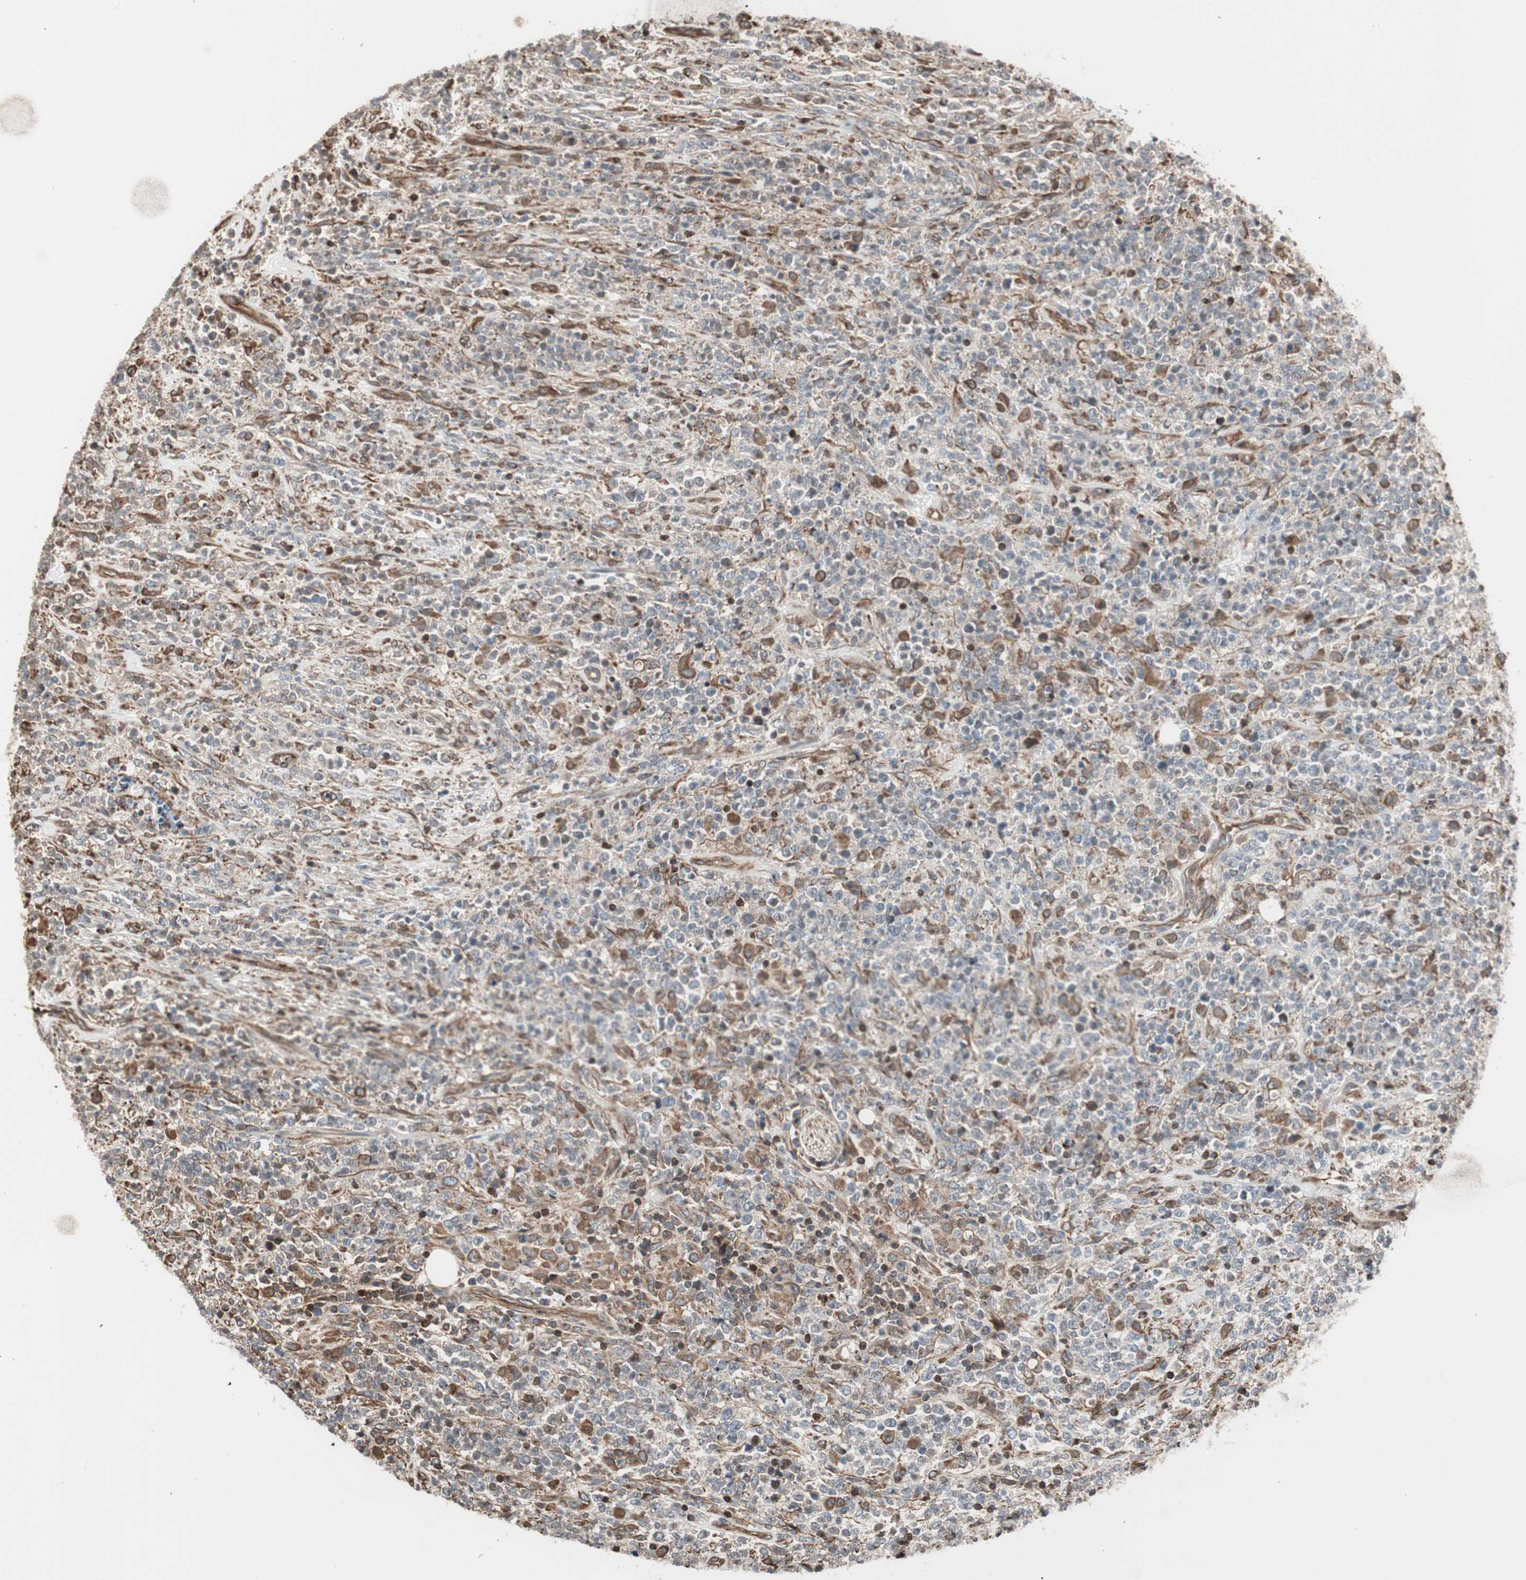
{"staining": {"intensity": "weak", "quantity": "25%-75%", "location": "cytoplasmic/membranous"}, "tissue": "lymphoma", "cell_type": "Tumor cells", "image_type": "cancer", "snomed": [{"axis": "morphology", "description": "Malignant lymphoma, non-Hodgkin's type, High grade"}, {"axis": "topography", "description": "Soft tissue"}], "caption": "Brown immunohistochemical staining in human high-grade malignant lymphoma, non-Hodgkin's type shows weak cytoplasmic/membranous expression in approximately 25%-75% of tumor cells. (Brightfield microscopy of DAB IHC at high magnification).", "gene": "MAD2L2", "patient": {"sex": "male", "age": 18}}